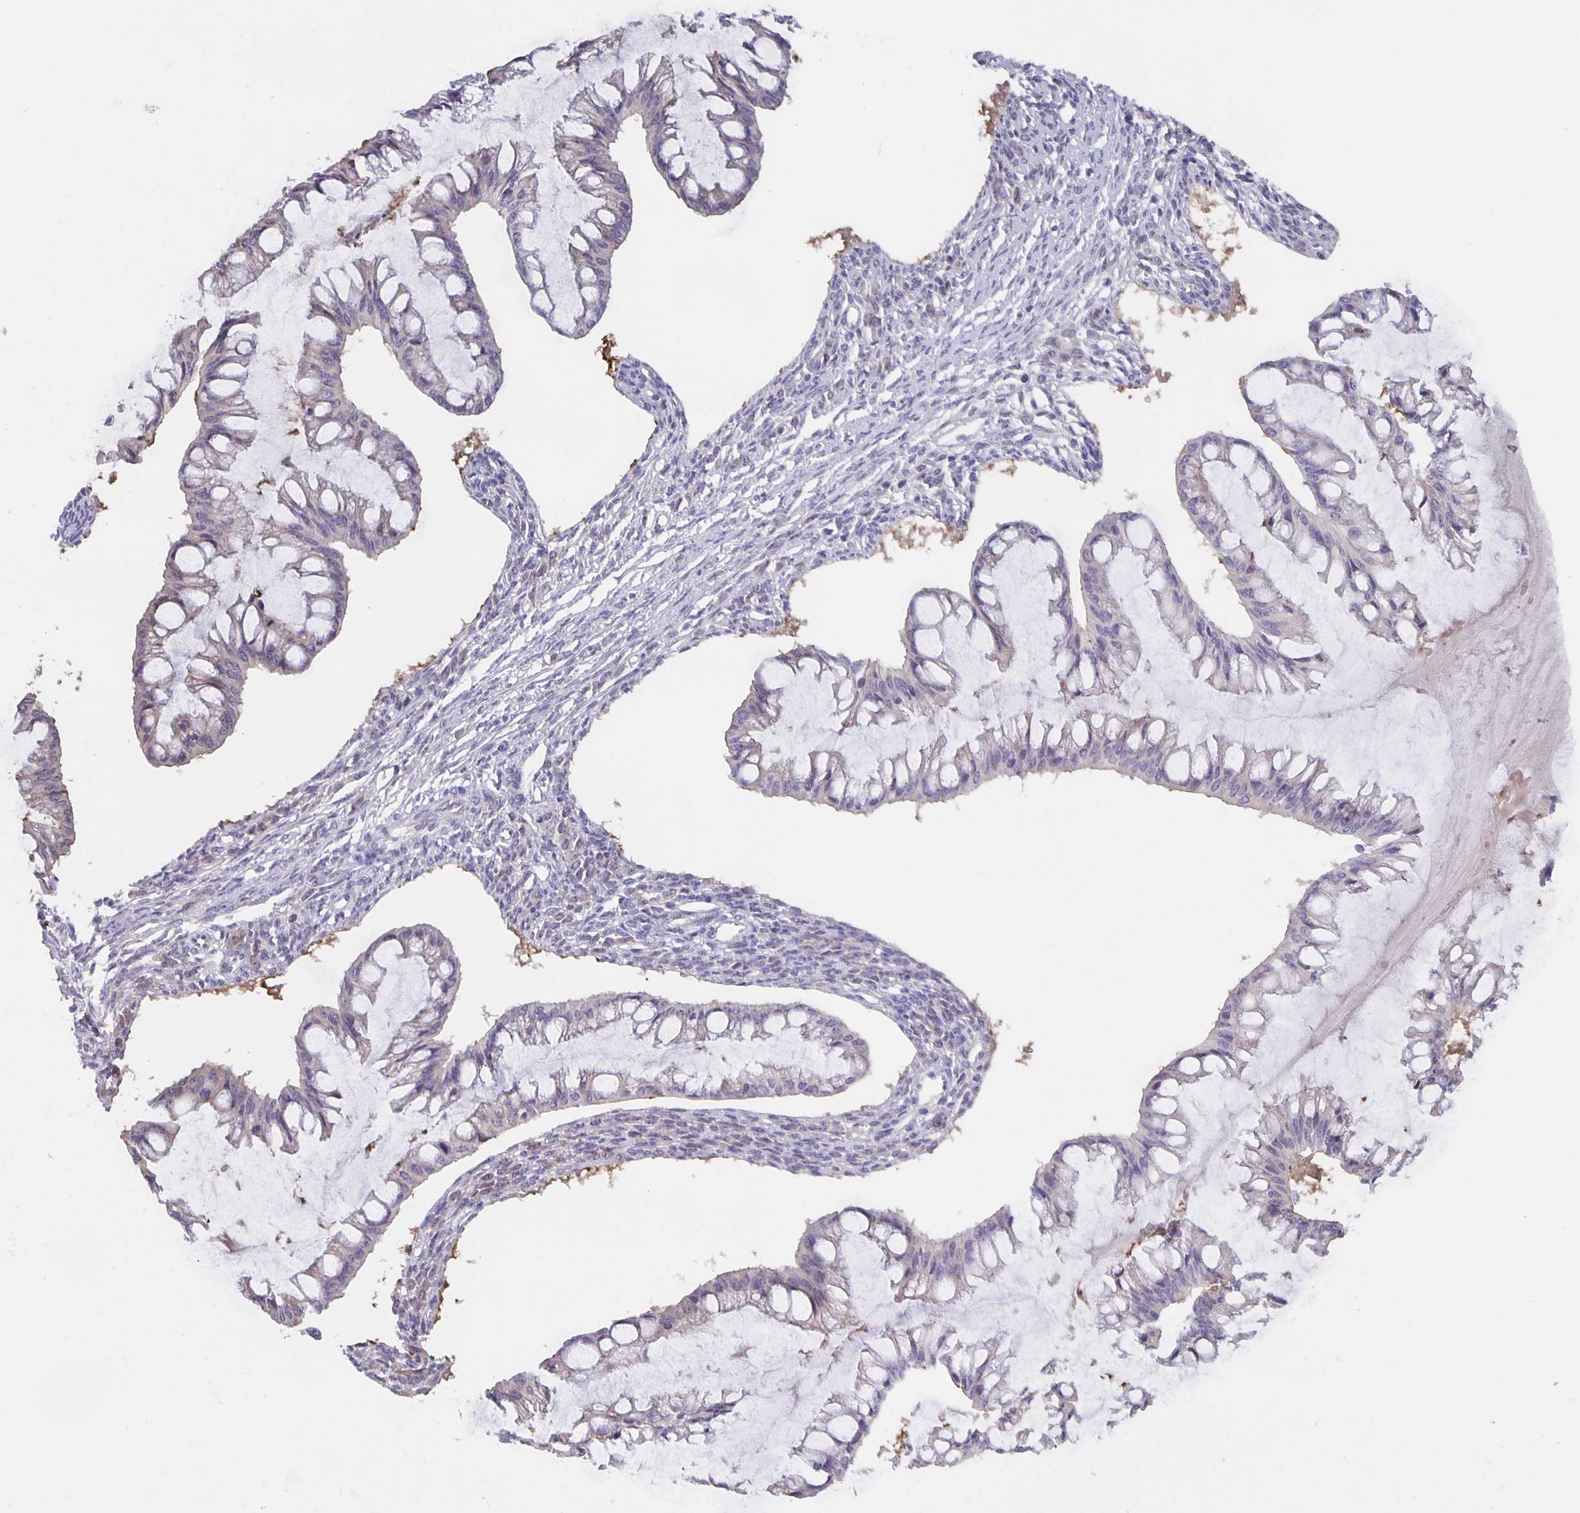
{"staining": {"intensity": "negative", "quantity": "none", "location": "none"}, "tissue": "ovarian cancer", "cell_type": "Tumor cells", "image_type": "cancer", "snomed": [{"axis": "morphology", "description": "Cystadenocarcinoma, mucinous, NOS"}, {"axis": "topography", "description": "Ovary"}], "caption": "There is no significant positivity in tumor cells of mucinous cystadenocarcinoma (ovarian).", "gene": "MARCHF6", "patient": {"sex": "female", "age": 73}}